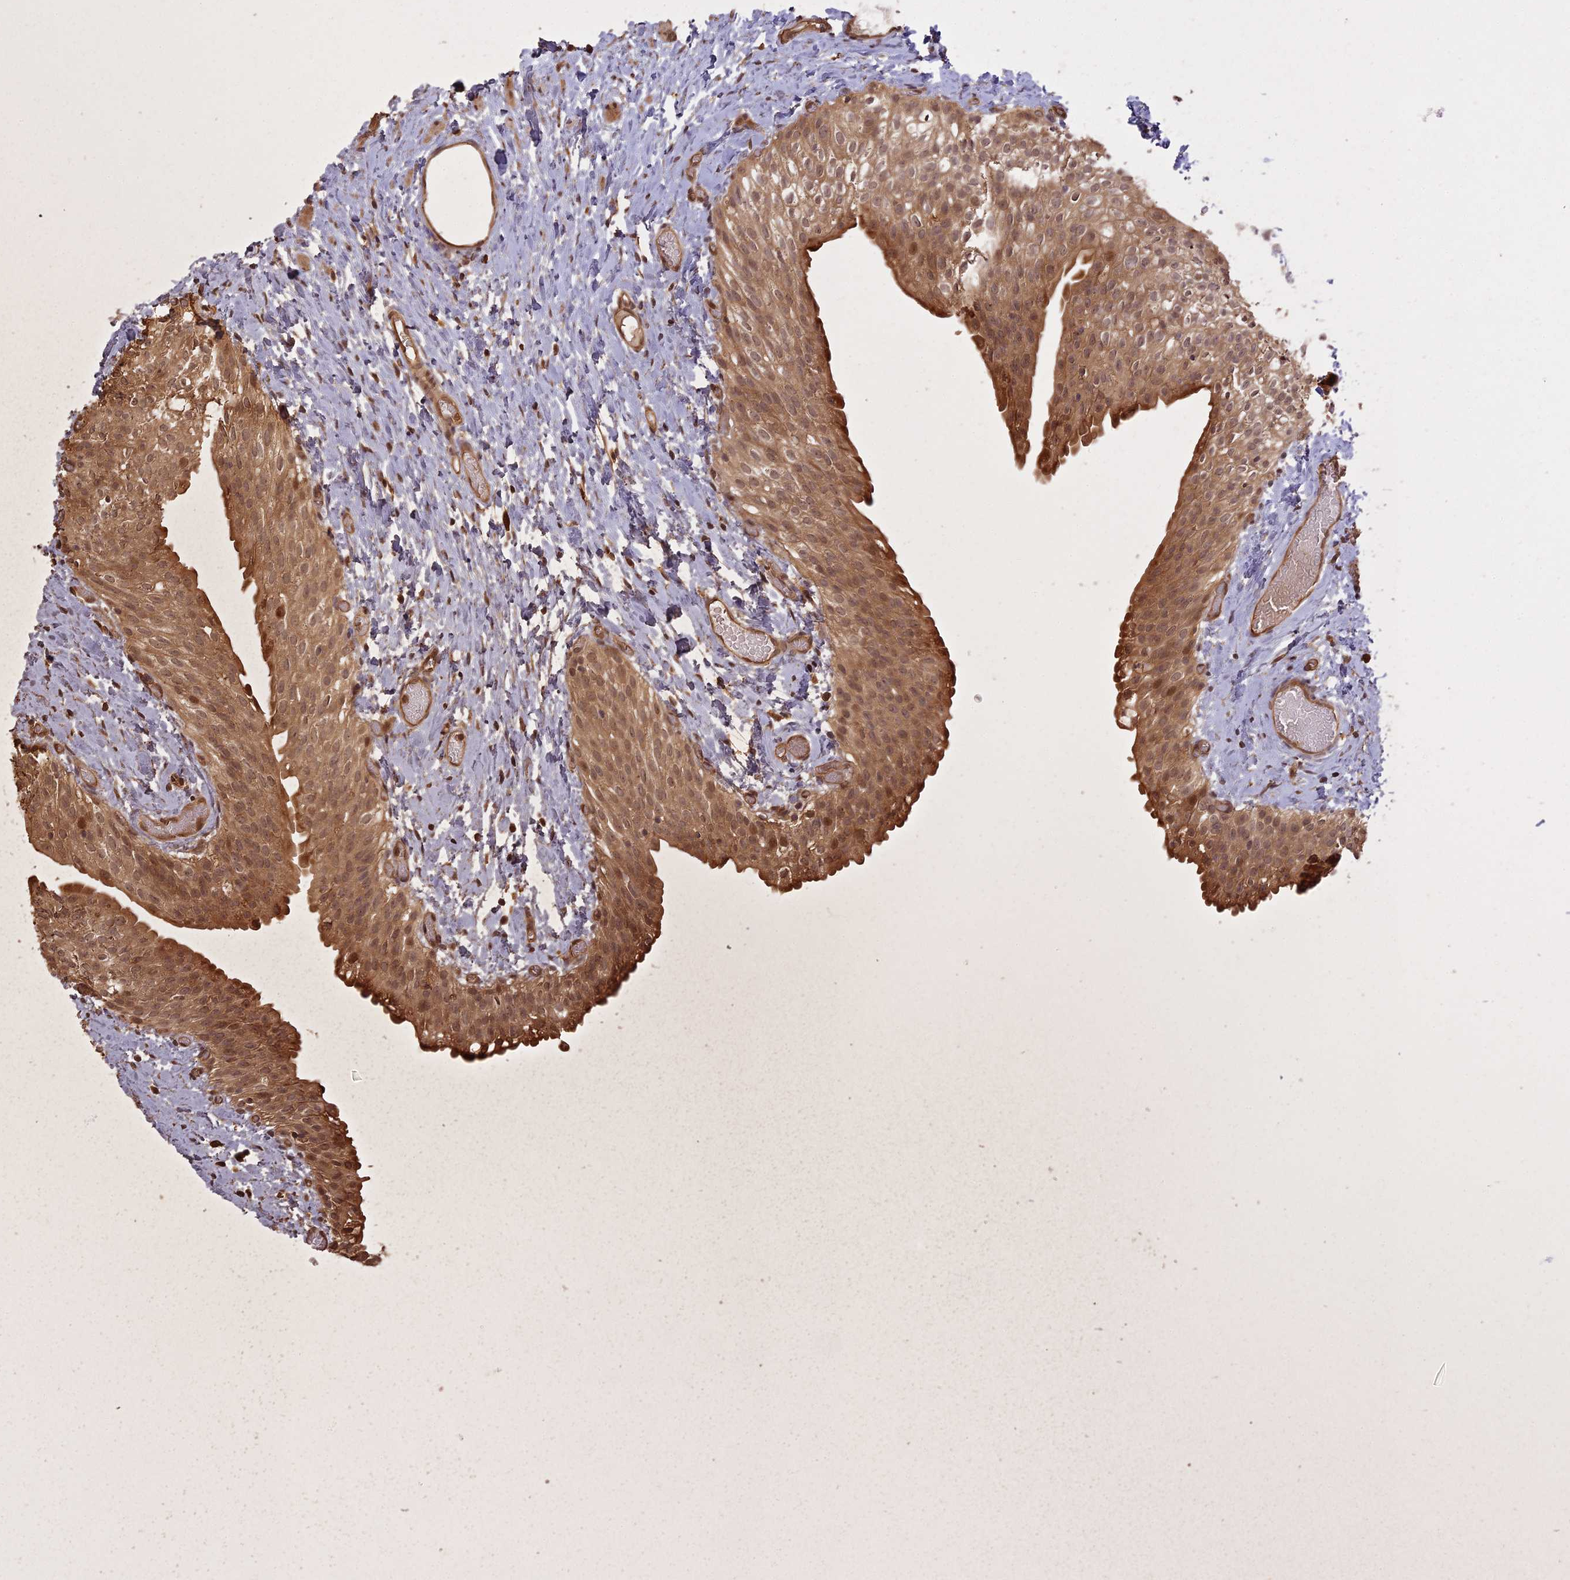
{"staining": {"intensity": "moderate", "quantity": ">75%", "location": "cytoplasmic/membranous,nuclear"}, "tissue": "urinary bladder", "cell_type": "Urothelial cells", "image_type": "normal", "snomed": [{"axis": "morphology", "description": "Normal tissue, NOS"}, {"axis": "topography", "description": "Urinary bladder"}], "caption": "Immunohistochemistry (IHC) photomicrograph of unremarkable human urinary bladder stained for a protein (brown), which displays medium levels of moderate cytoplasmic/membranous,nuclear expression in approximately >75% of urothelial cells.", "gene": "LIN37", "patient": {"sex": "male", "age": 1}}